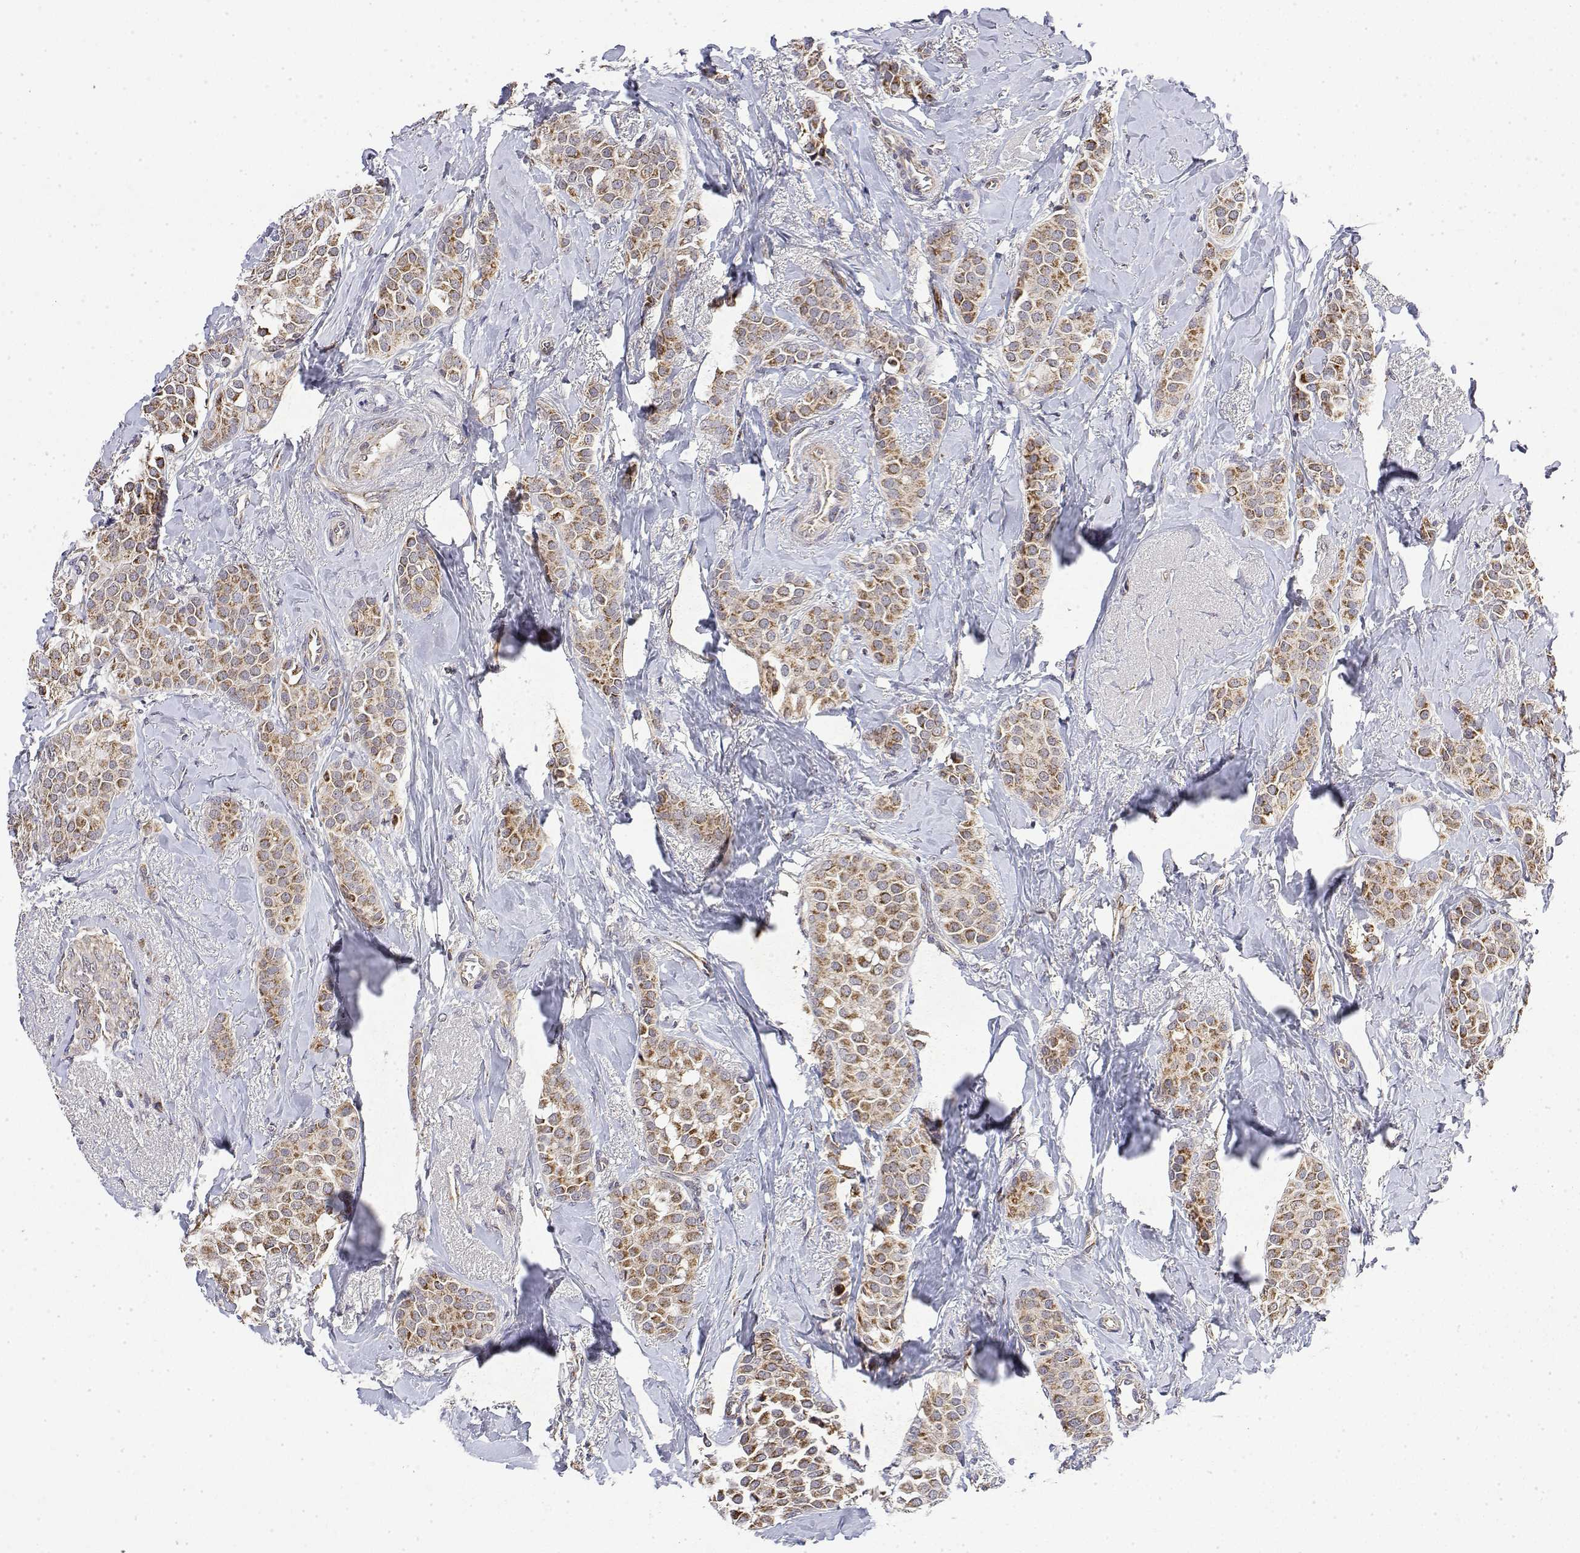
{"staining": {"intensity": "moderate", "quantity": ">75%", "location": "cytoplasmic/membranous"}, "tissue": "breast cancer", "cell_type": "Tumor cells", "image_type": "cancer", "snomed": [{"axis": "morphology", "description": "Duct carcinoma"}, {"axis": "topography", "description": "Breast"}], "caption": "Breast cancer stained with a brown dye reveals moderate cytoplasmic/membranous positive staining in about >75% of tumor cells.", "gene": "GADD45GIP1", "patient": {"sex": "female", "age": 79}}